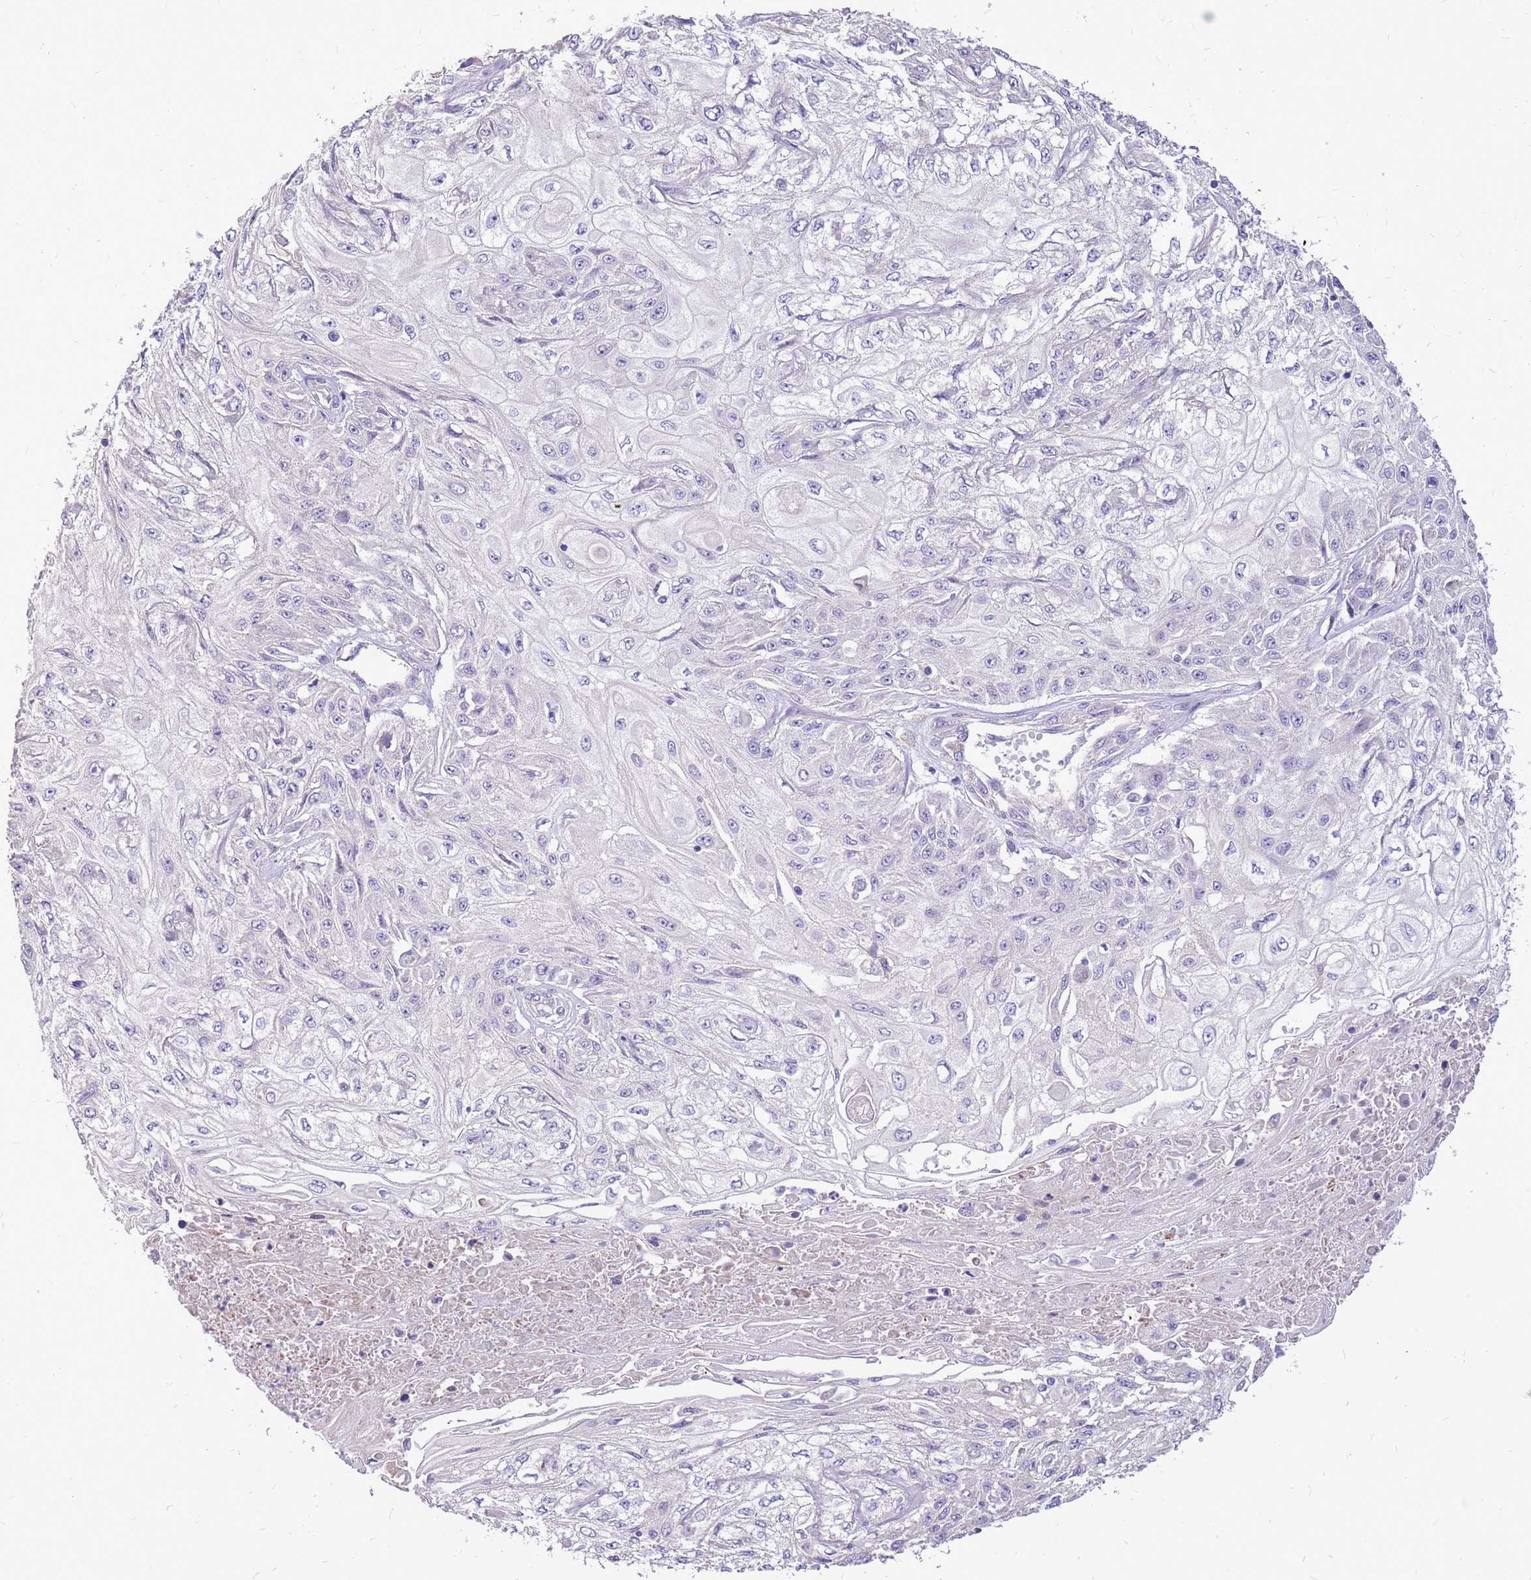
{"staining": {"intensity": "negative", "quantity": "none", "location": "none"}, "tissue": "skin cancer", "cell_type": "Tumor cells", "image_type": "cancer", "snomed": [{"axis": "morphology", "description": "Squamous cell carcinoma, NOS"}, {"axis": "morphology", "description": "Squamous cell carcinoma, metastatic, NOS"}, {"axis": "topography", "description": "Skin"}, {"axis": "topography", "description": "Lymph node"}], "caption": "There is no significant staining in tumor cells of skin metastatic squamous cell carcinoma. Nuclei are stained in blue.", "gene": "WASHC4", "patient": {"sex": "male", "age": 75}}